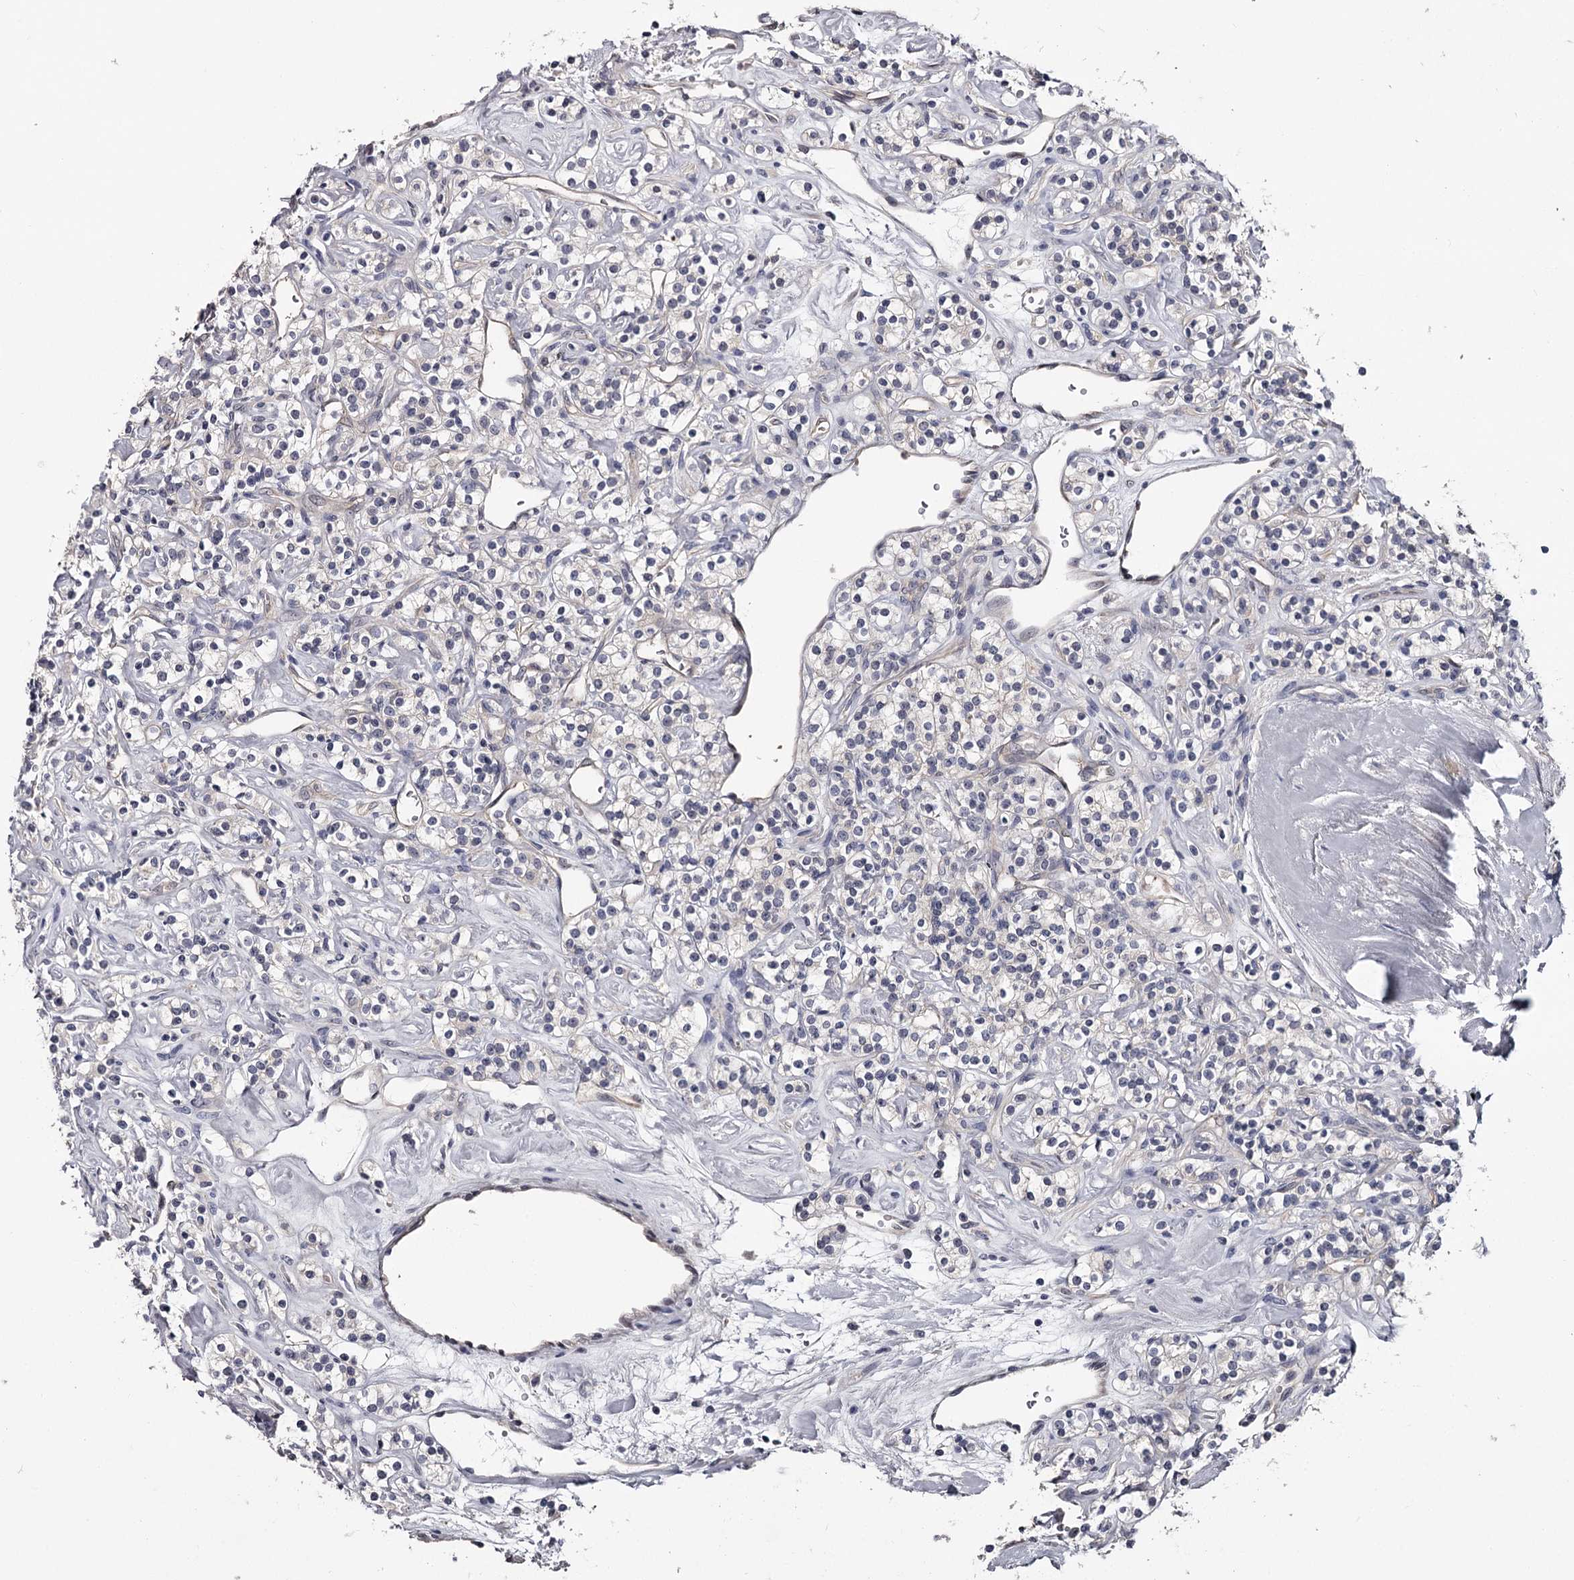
{"staining": {"intensity": "negative", "quantity": "none", "location": "none"}, "tissue": "renal cancer", "cell_type": "Tumor cells", "image_type": "cancer", "snomed": [{"axis": "morphology", "description": "Adenocarcinoma, NOS"}, {"axis": "topography", "description": "Kidney"}], "caption": "Immunohistochemistry photomicrograph of neoplastic tissue: renal cancer stained with DAB (3,3'-diaminobenzidine) demonstrates no significant protein expression in tumor cells.", "gene": "GSTO1", "patient": {"sex": "male", "age": 77}}